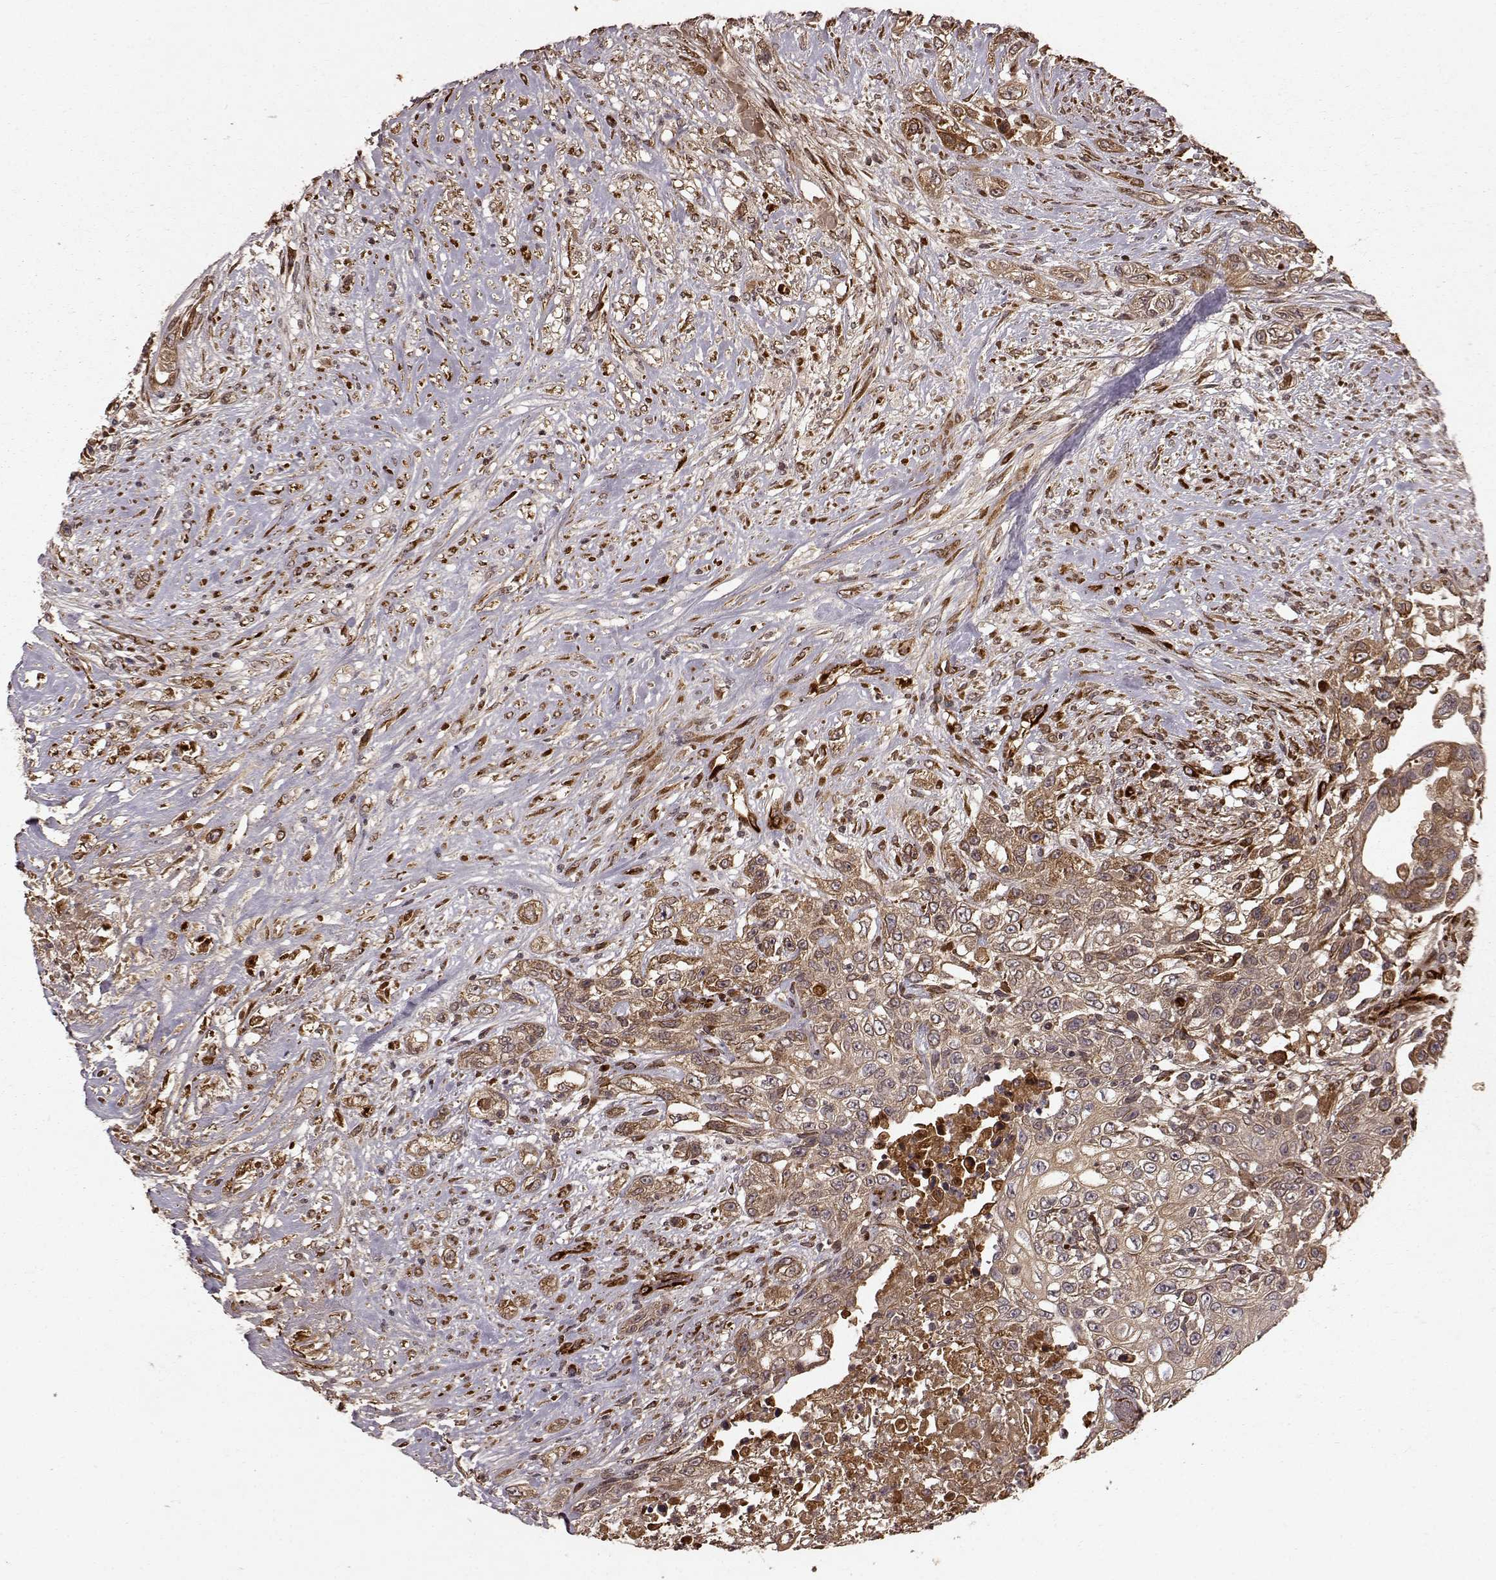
{"staining": {"intensity": "moderate", "quantity": ">75%", "location": "cytoplasmic/membranous"}, "tissue": "urothelial cancer", "cell_type": "Tumor cells", "image_type": "cancer", "snomed": [{"axis": "morphology", "description": "Urothelial carcinoma, High grade"}, {"axis": "topography", "description": "Urinary bladder"}], "caption": "Urothelial cancer was stained to show a protein in brown. There is medium levels of moderate cytoplasmic/membranous expression in about >75% of tumor cells. (IHC, brightfield microscopy, high magnification).", "gene": "FSTL1", "patient": {"sex": "female", "age": 56}}